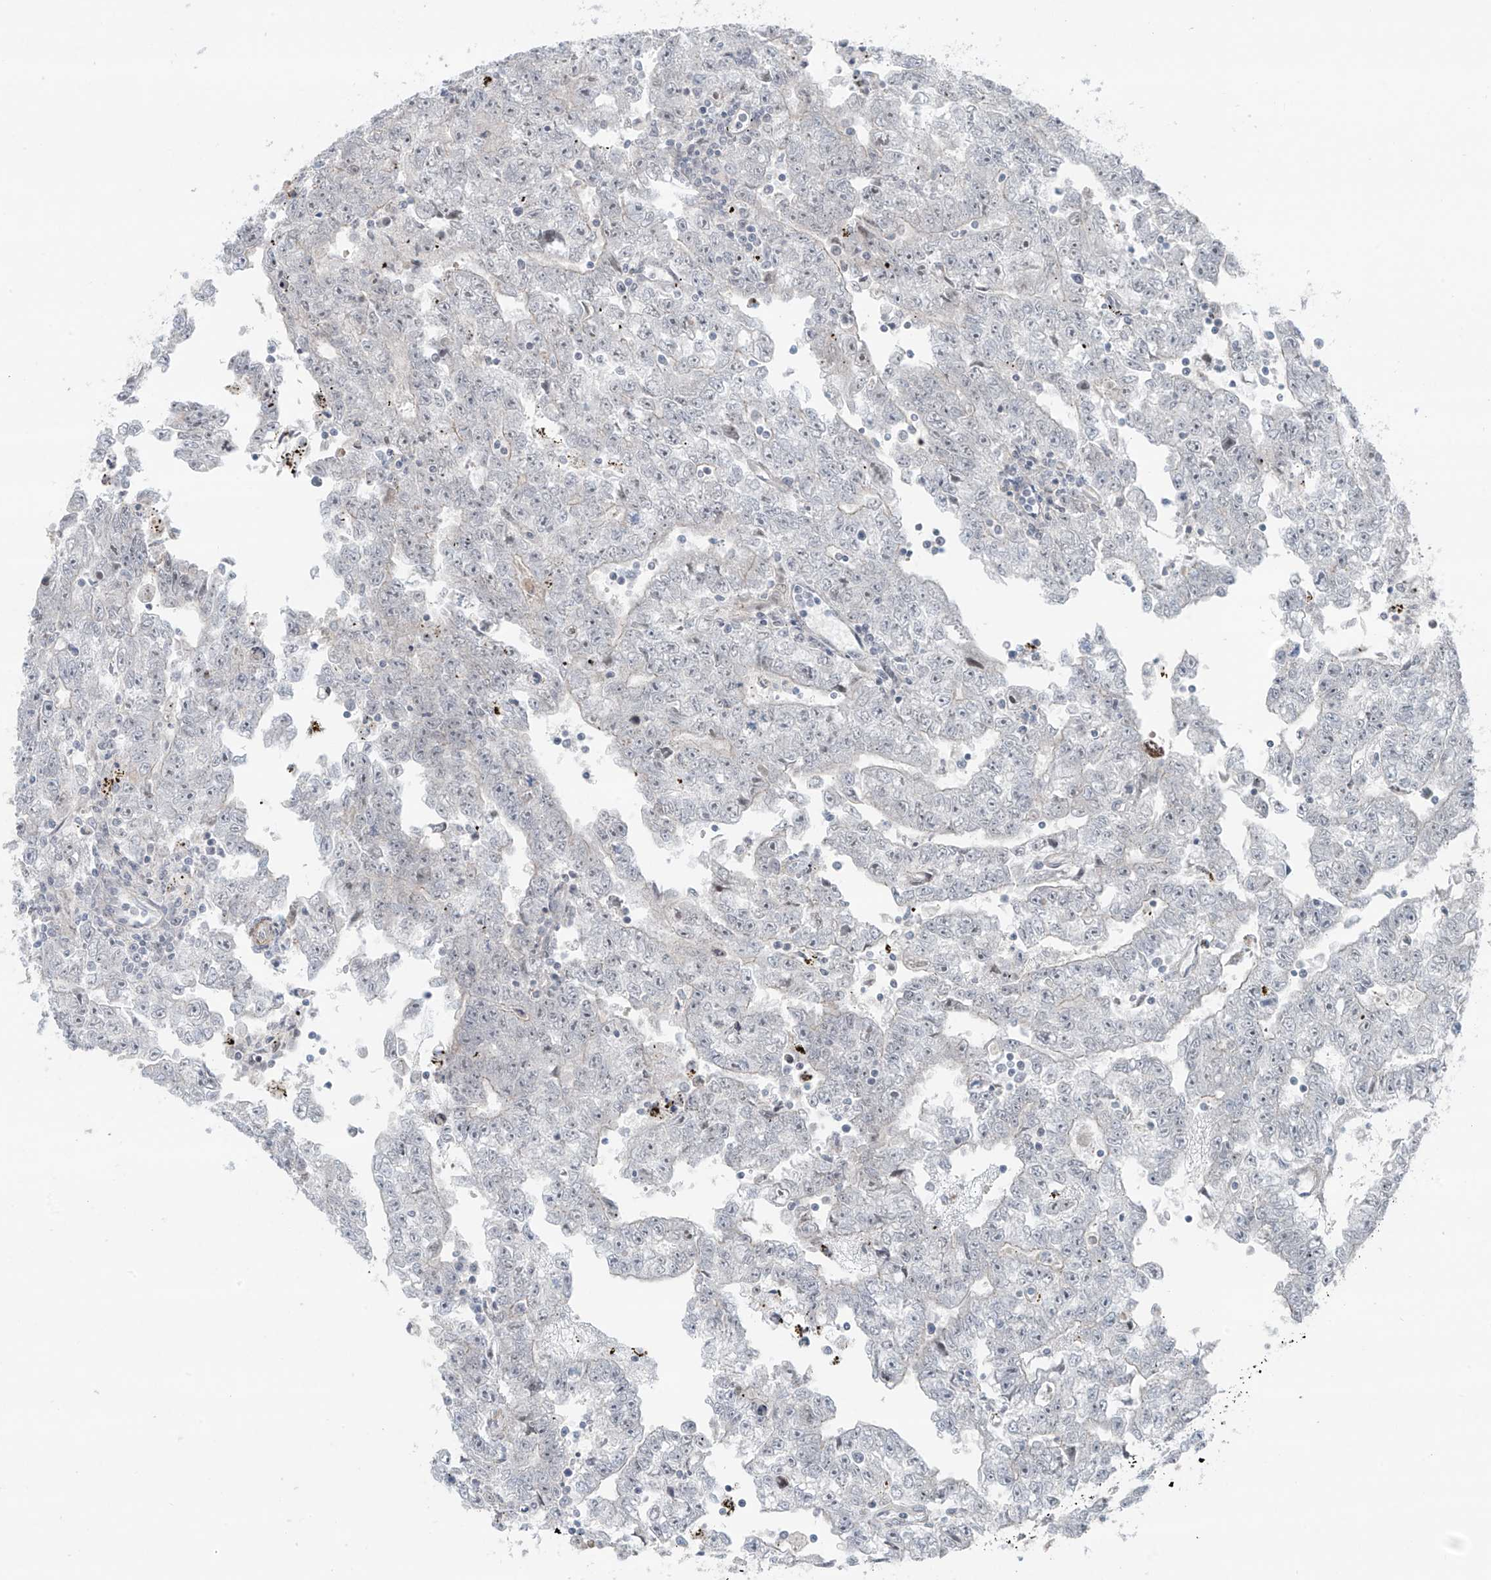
{"staining": {"intensity": "negative", "quantity": "none", "location": "none"}, "tissue": "testis cancer", "cell_type": "Tumor cells", "image_type": "cancer", "snomed": [{"axis": "morphology", "description": "Carcinoma, Embryonal, NOS"}, {"axis": "topography", "description": "Testis"}], "caption": "This is an immunohistochemistry (IHC) histopathology image of testis cancer. There is no expression in tumor cells.", "gene": "RASGEF1A", "patient": {"sex": "male", "age": 25}}